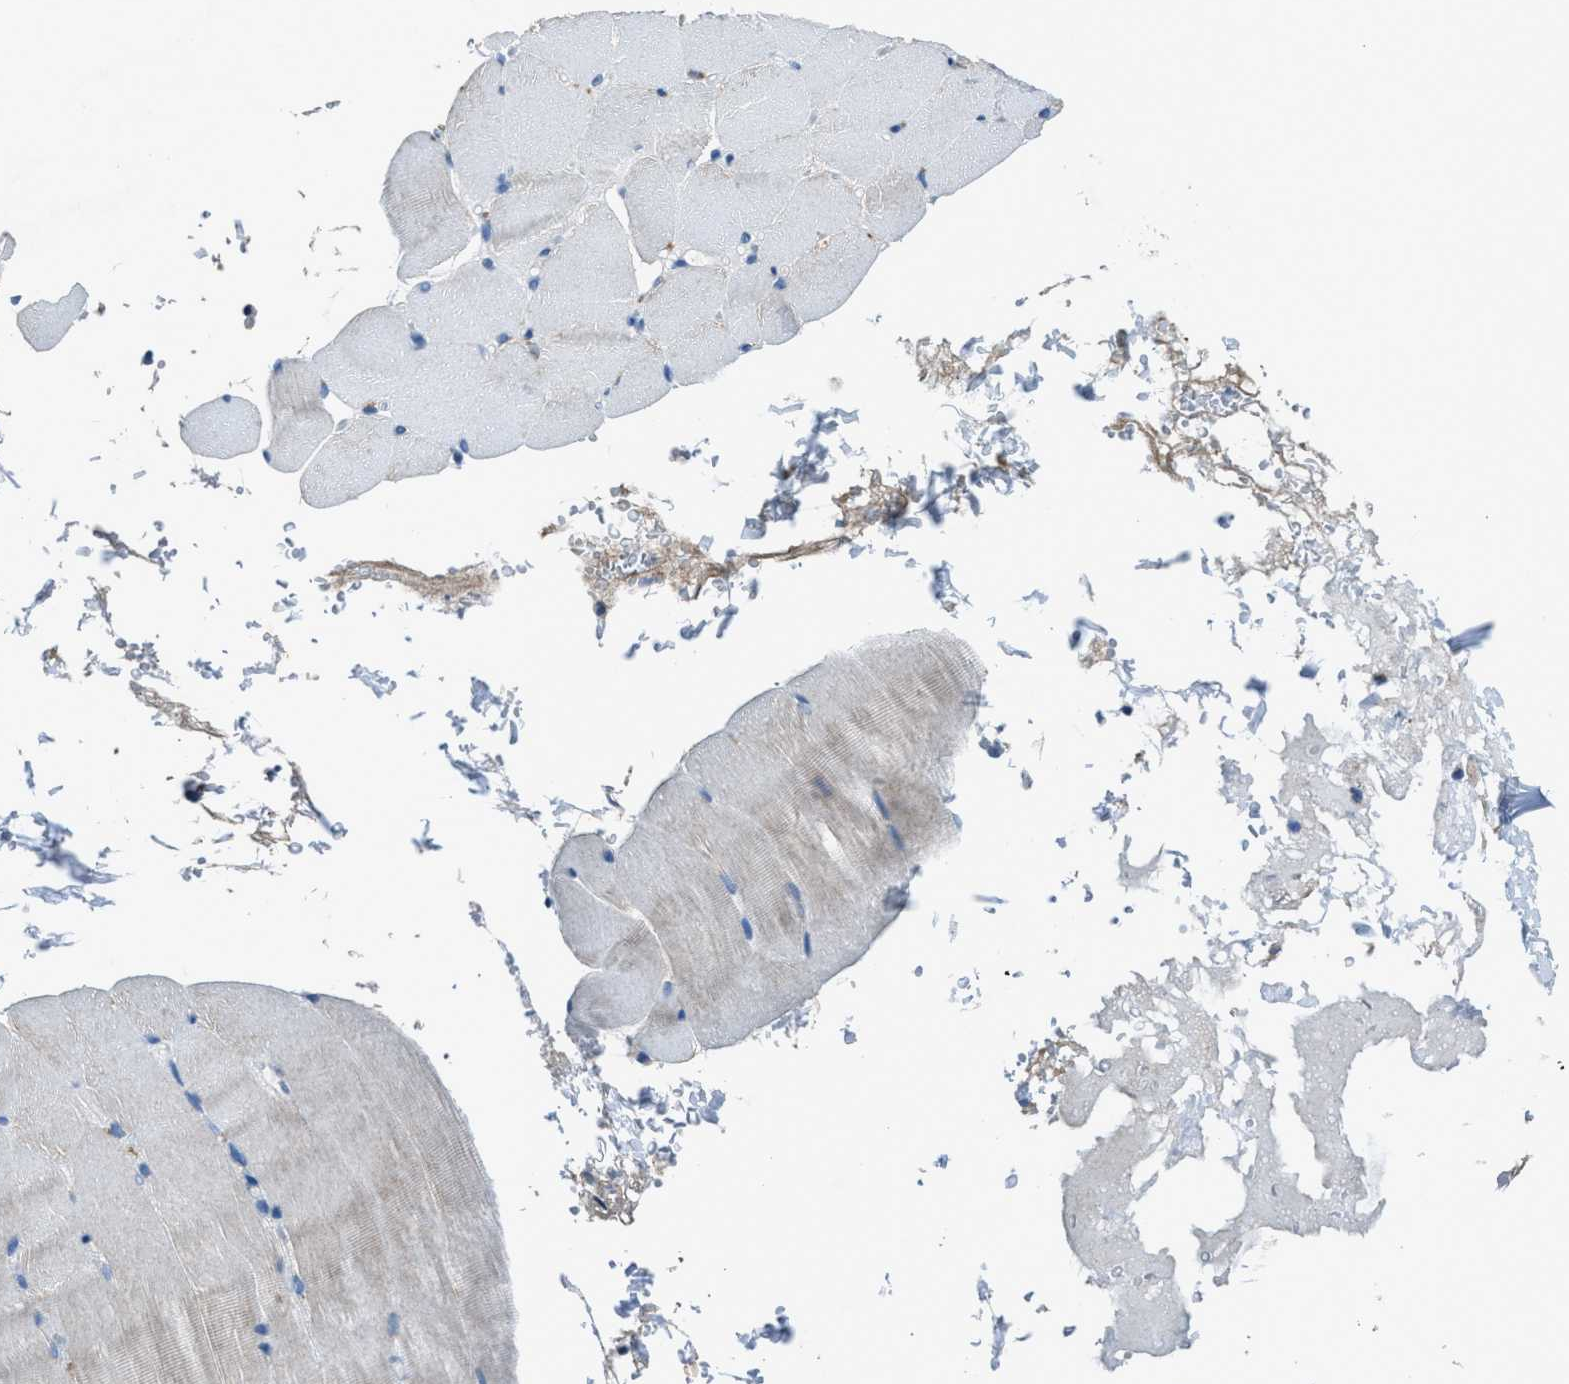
{"staining": {"intensity": "negative", "quantity": "none", "location": "none"}, "tissue": "skeletal muscle", "cell_type": "Myocytes", "image_type": "normal", "snomed": [{"axis": "morphology", "description": "Normal tissue, NOS"}, {"axis": "topography", "description": "Skeletal muscle"}, {"axis": "topography", "description": "Parathyroid gland"}], "caption": "The micrograph shows no staining of myocytes in benign skeletal muscle.", "gene": "ADAM2", "patient": {"sex": "female", "age": 37}}